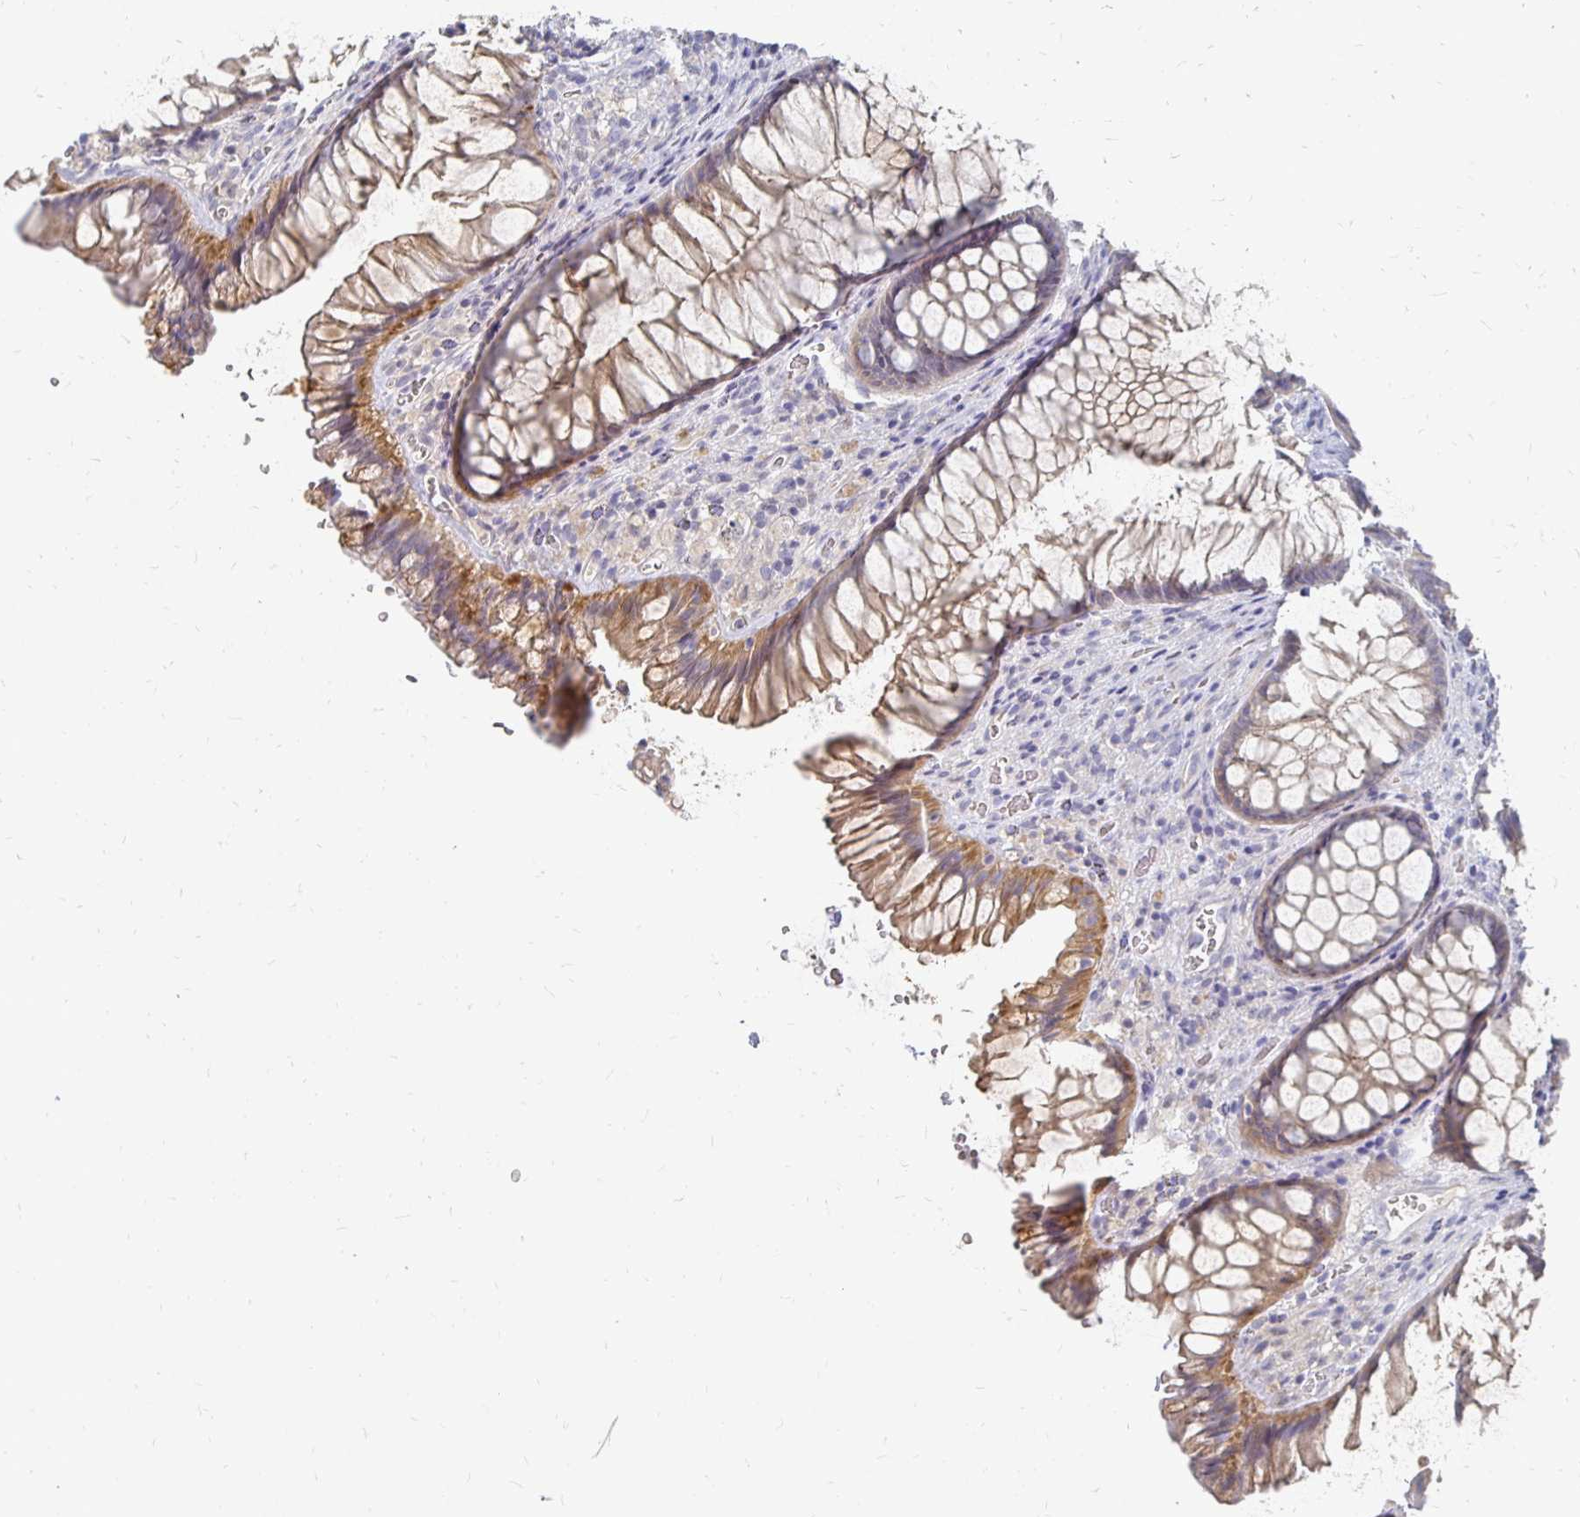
{"staining": {"intensity": "moderate", "quantity": "<25%", "location": "cytoplasmic/membranous"}, "tissue": "rectum", "cell_type": "Glandular cells", "image_type": "normal", "snomed": [{"axis": "morphology", "description": "Normal tissue, NOS"}, {"axis": "topography", "description": "Rectum"}], "caption": "Normal rectum displays moderate cytoplasmic/membranous expression in approximately <25% of glandular cells.", "gene": "FKRP", "patient": {"sex": "male", "age": 53}}